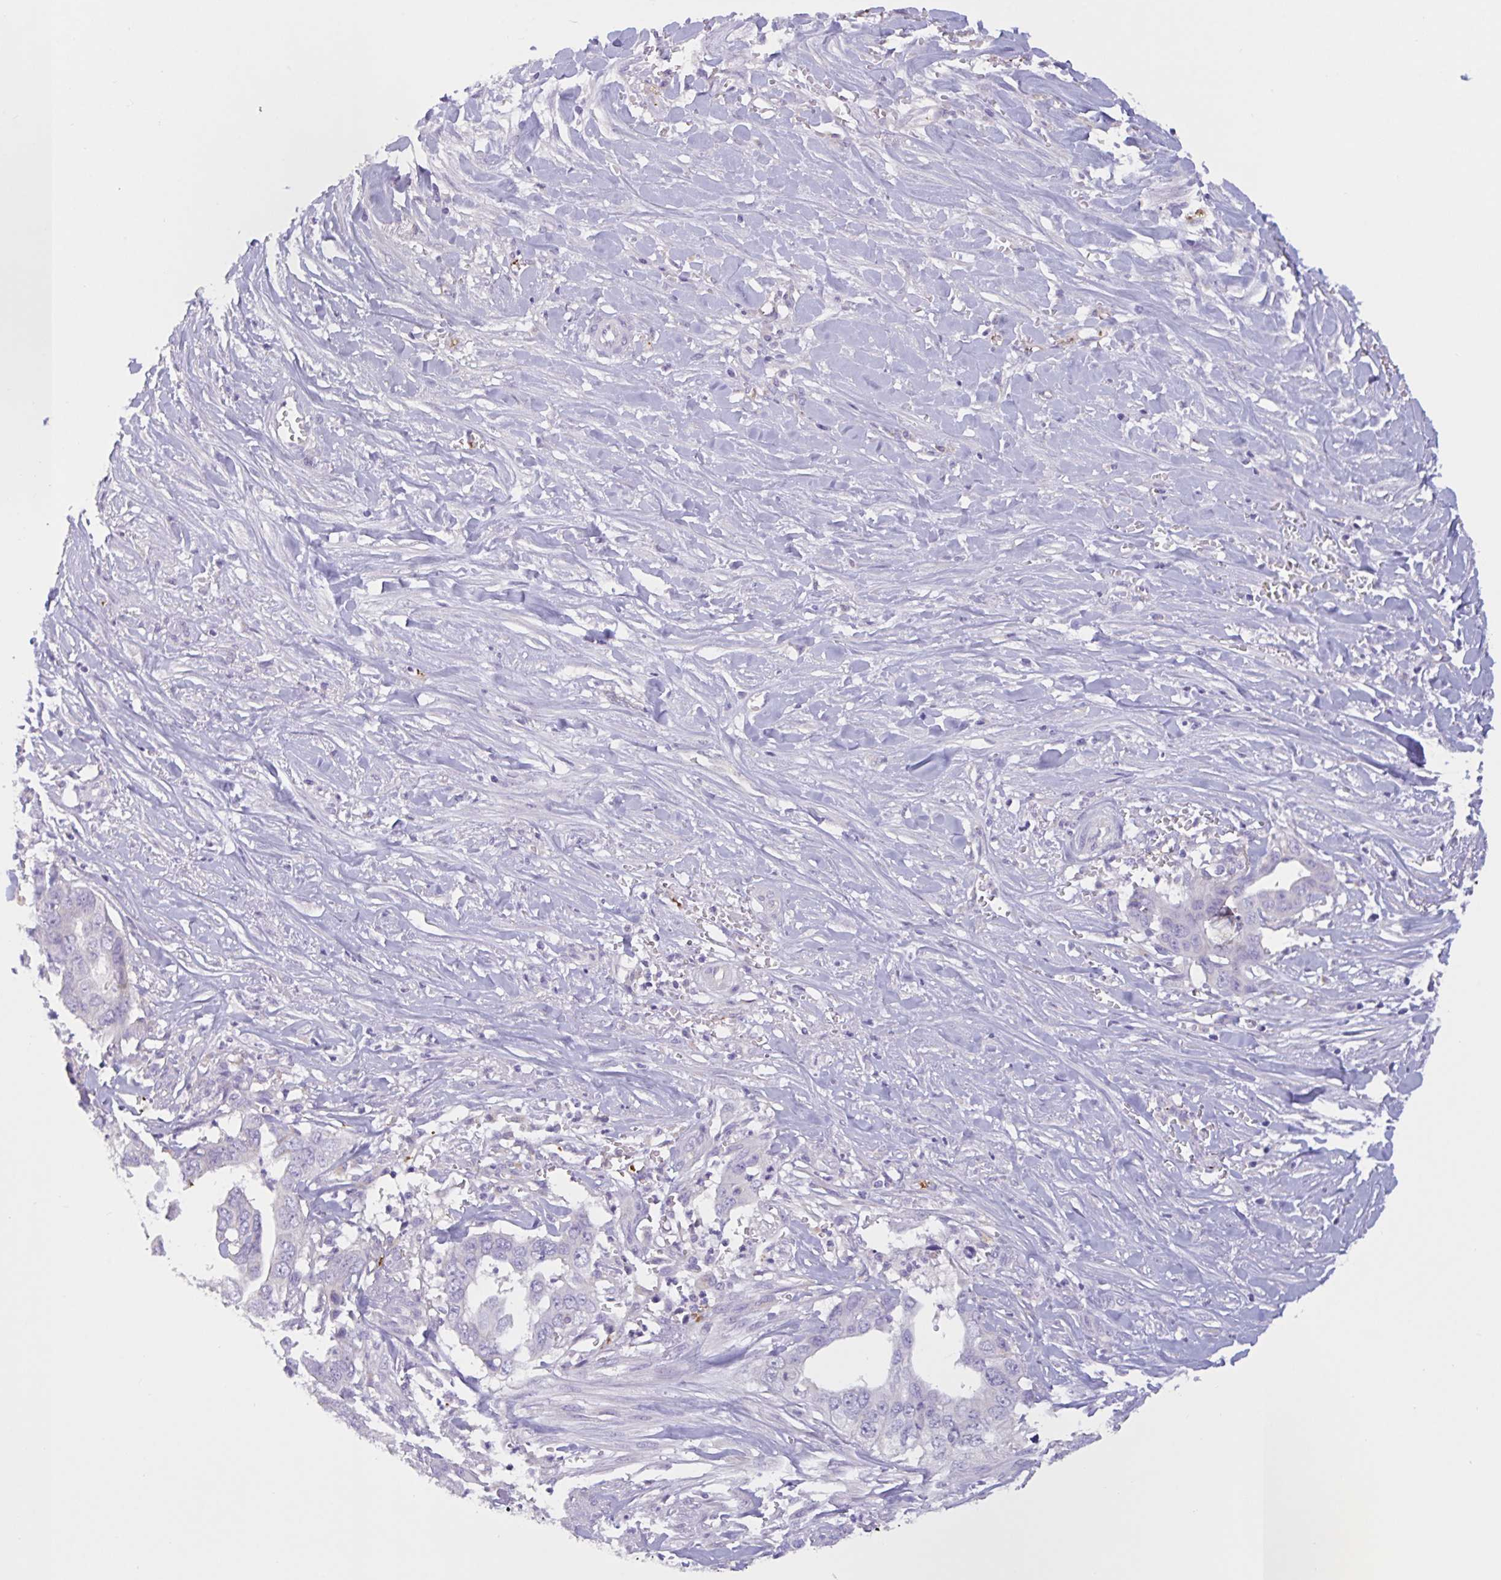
{"staining": {"intensity": "negative", "quantity": "none", "location": "none"}, "tissue": "liver cancer", "cell_type": "Tumor cells", "image_type": "cancer", "snomed": [{"axis": "morphology", "description": "Cholangiocarcinoma"}, {"axis": "topography", "description": "Liver"}], "caption": "This is a image of immunohistochemistry (IHC) staining of liver cholangiocarcinoma, which shows no expression in tumor cells.", "gene": "RPL22L1", "patient": {"sex": "female", "age": 79}}